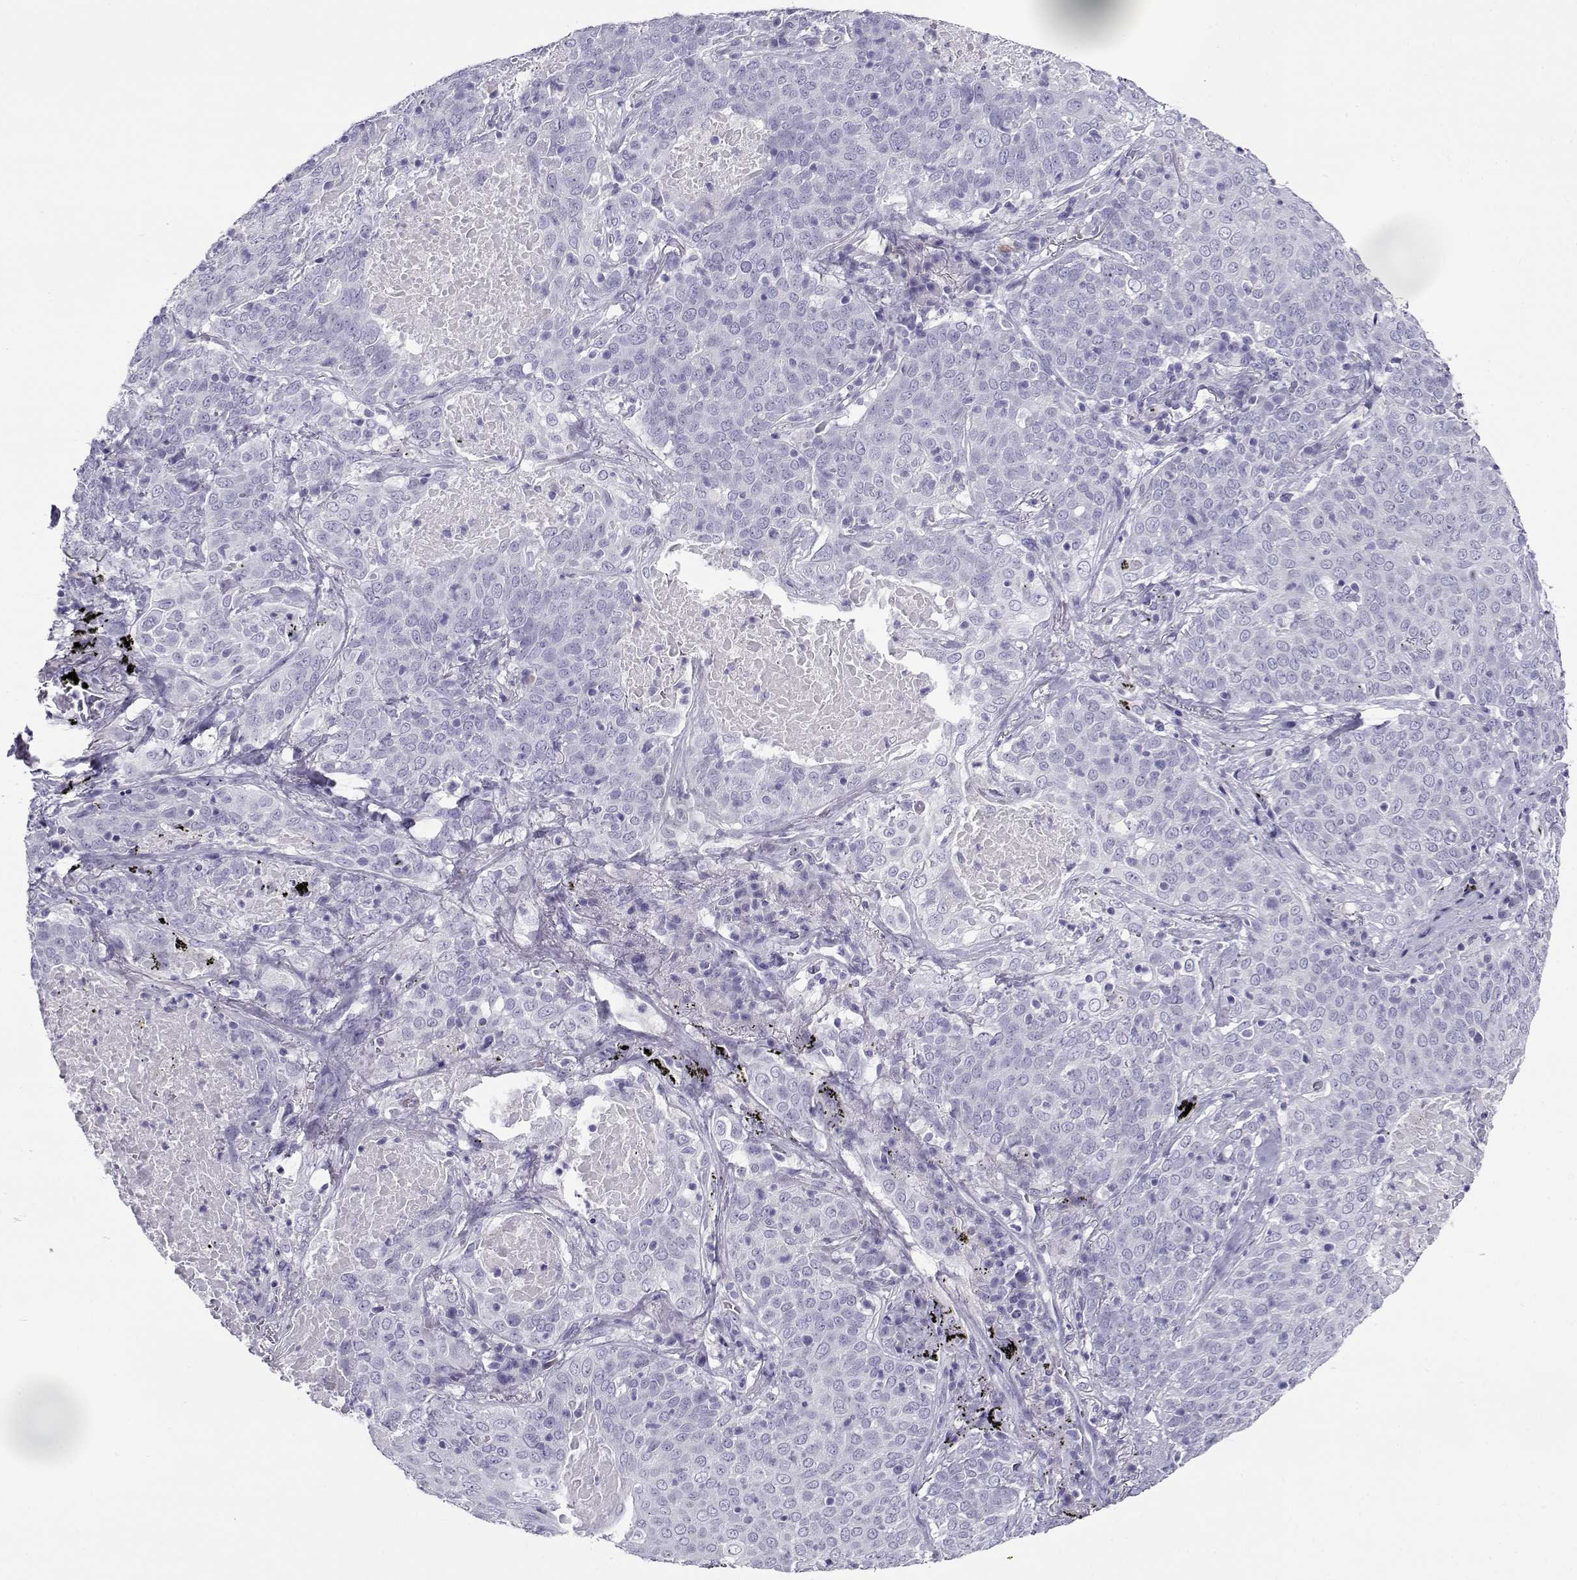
{"staining": {"intensity": "negative", "quantity": "none", "location": "none"}, "tissue": "lung cancer", "cell_type": "Tumor cells", "image_type": "cancer", "snomed": [{"axis": "morphology", "description": "Squamous cell carcinoma, NOS"}, {"axis": "topography", "description": "Lung"}], "caption": "Immunohistochemistry of human lung squamous cell carcinoma displays no staining in tumor cells.", "gene": "CABS1", "patient": {"sex": "male", "age": 82}}